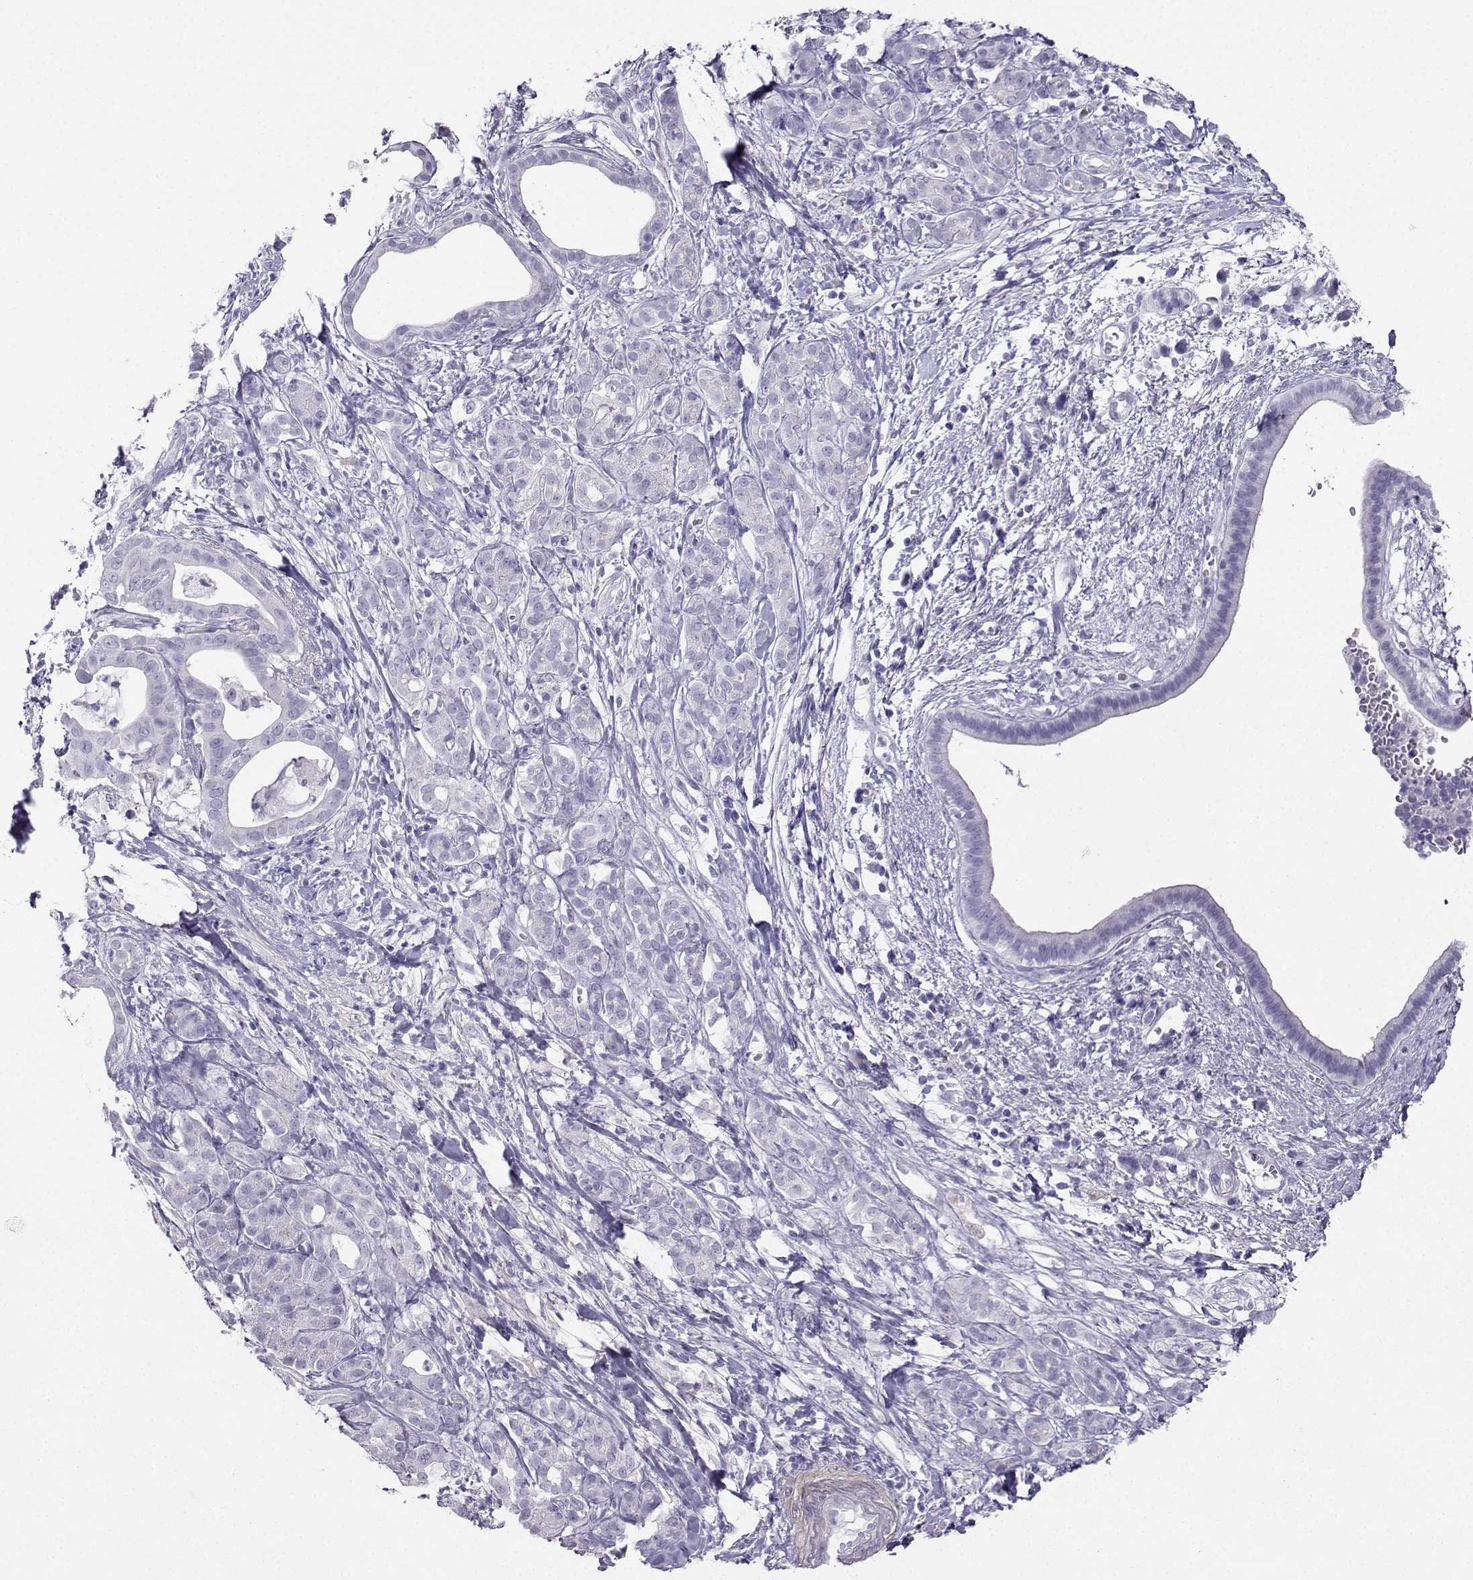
{"staining": {"intensity": "negative", "quantity": "none", "location": "none"}, "tissue": "pancreatic cancer", "cell_type": "Tumor cells", "image_type": "cancer", "snomed": [{"axis": "morphology", "description": "Adenocarcinoma, NOS"}, {"axis": "topography", "description": "Pancreas"}], "caption": "High magnification brightfield microscopy of adenocarcinoma (pancreatic) stained with DAB (3,3'-diaminobenzidine) (brown) and counterstained with hematoxylin (blue): tumor cells show no significant positivity.", "gene": "KIF17", "patient": {"sex": "male", "age": 61}}